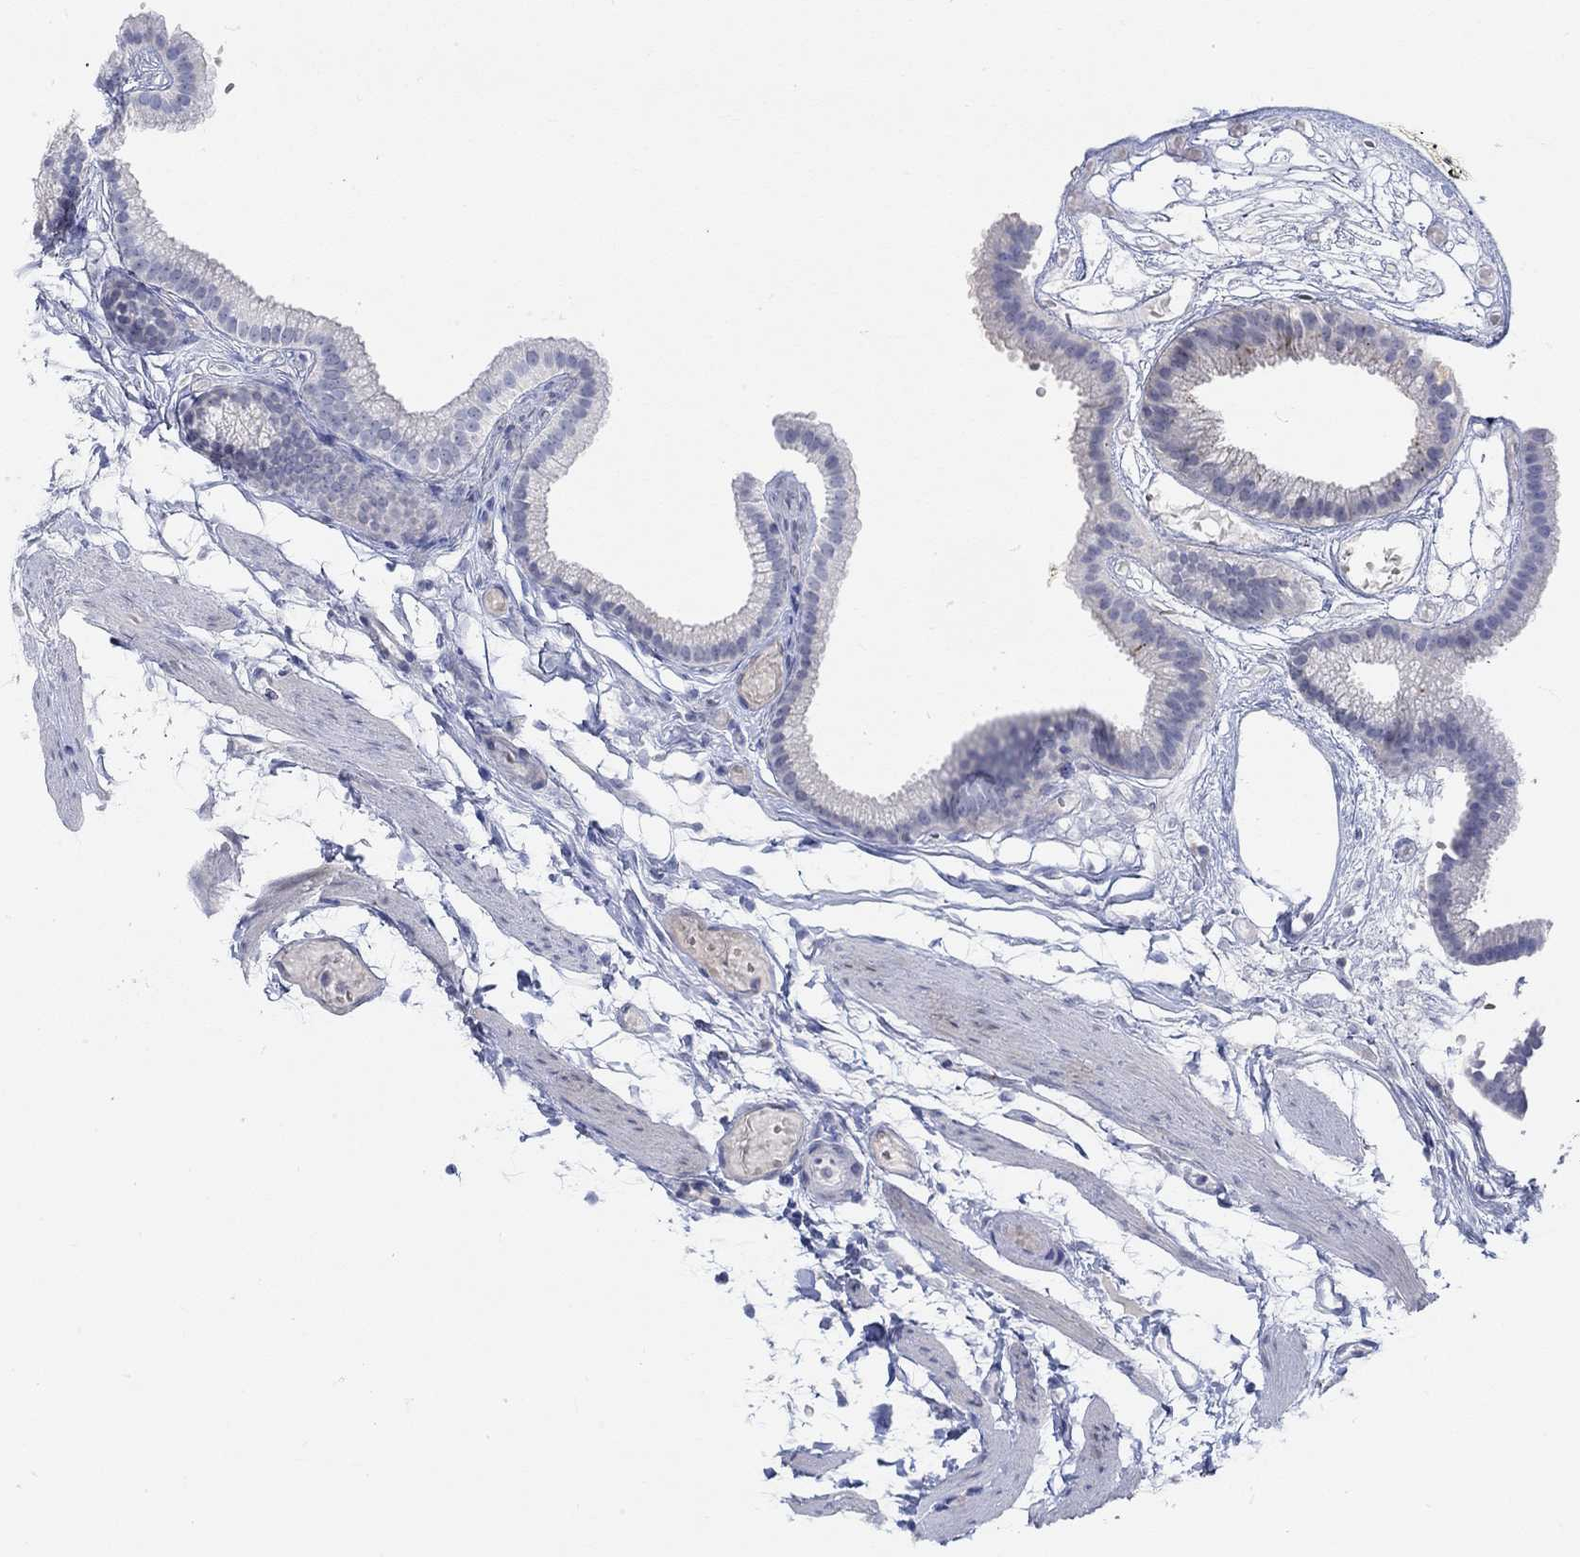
{"staining": {"intensity": "negative", "quantity": "none", "location": "none"}, "tissue": "gallbladder", "cell_type": "Glandular cells", "image_type": "normal", "snomed": [{"axis": "morphology", "description": "Normal tissue, NOS"}, {"axis": "topography", "description": "Gallbladder"}], "caption": "The histopathology image demonstrates no staining of glandular cells in normal gallbladder.", "gene": "NAV3", "patient": {"sex": "female", "age": 45}}